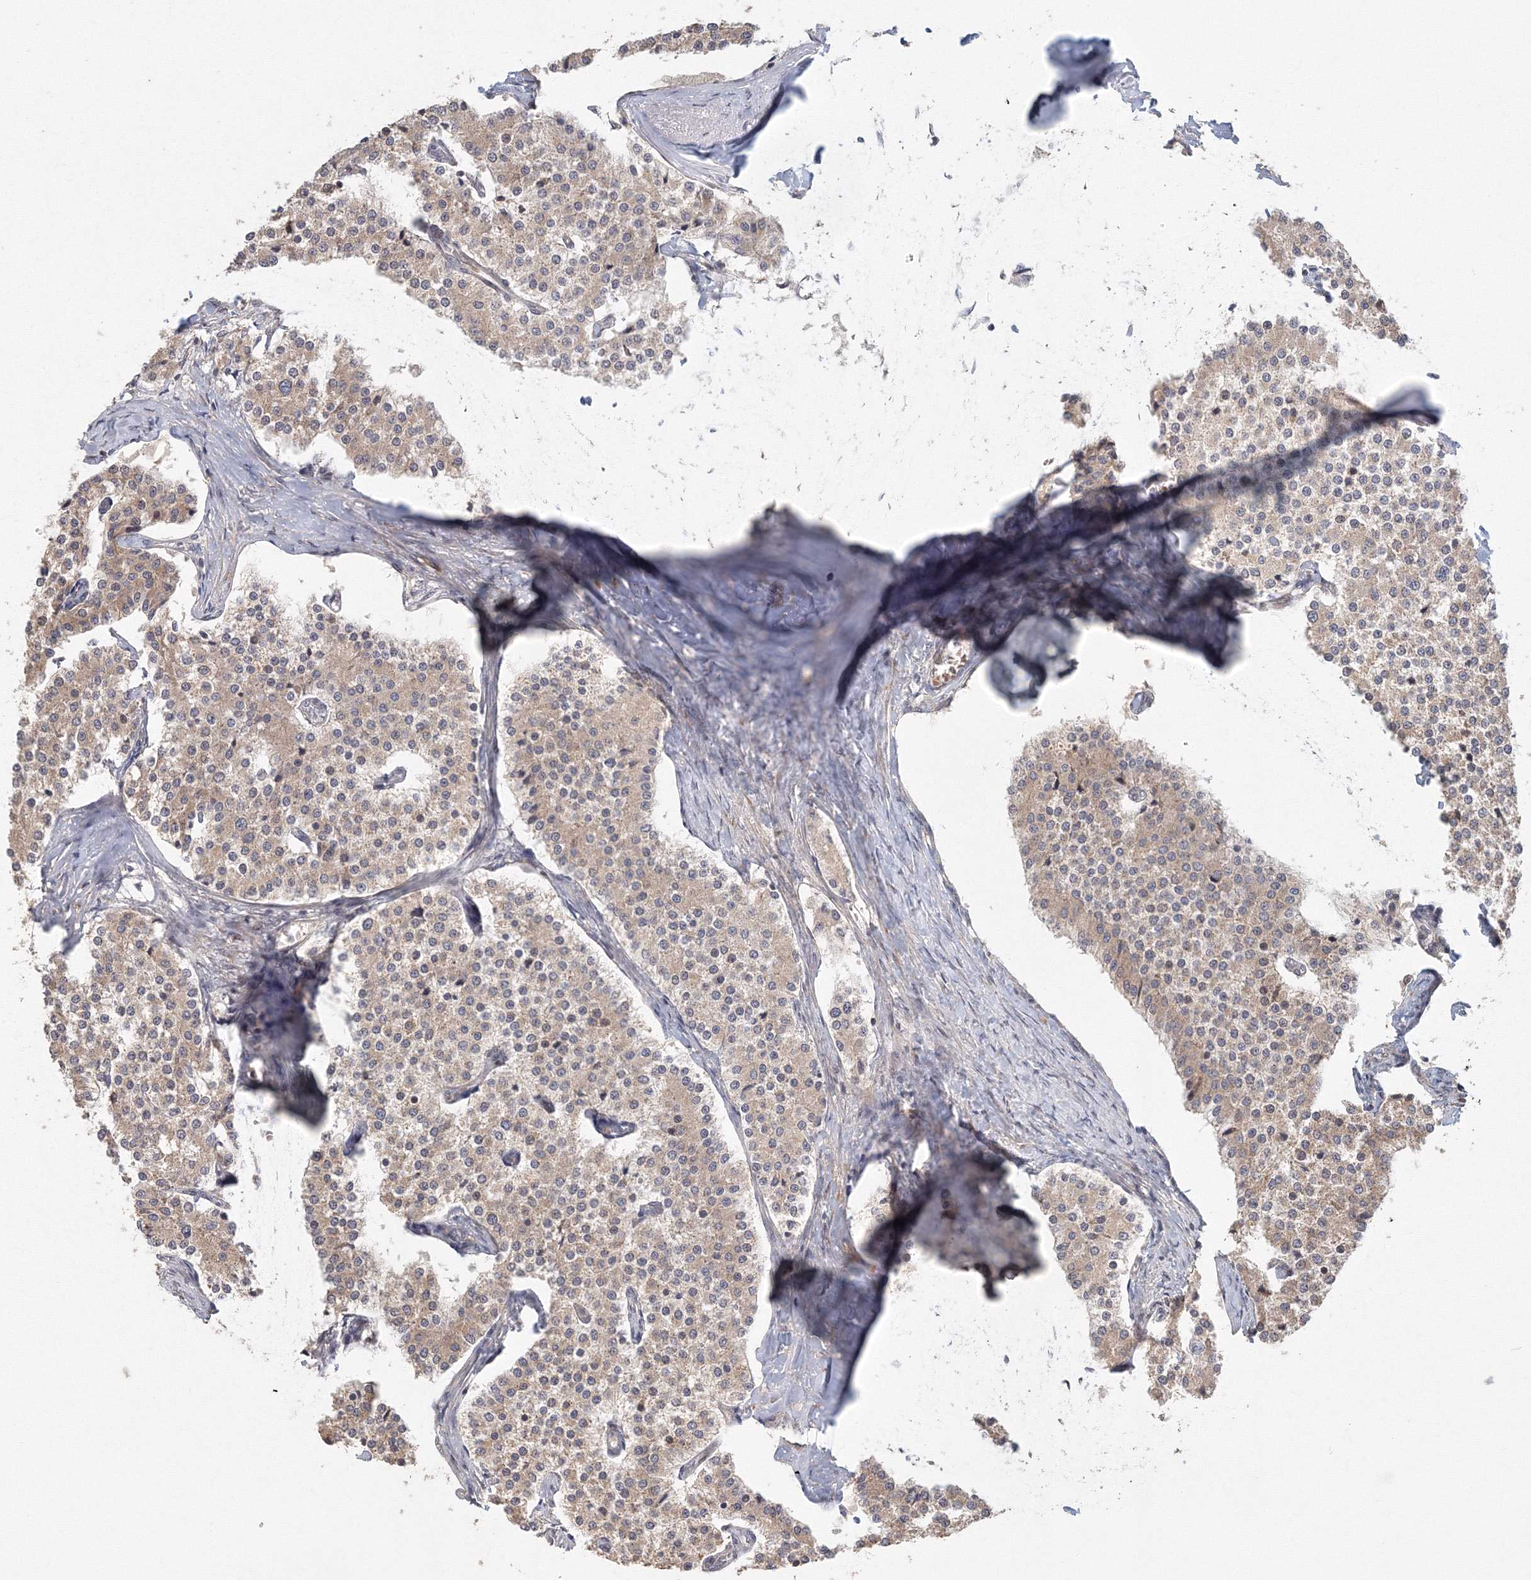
{"staining": {"intensity": "weak", "quantity": "25%-75%", "location": "cytoplasmic/membranous"}, "tissue": "carcinoid", "cell_type": "Tumor cells", "image_type": "cancer", "snomed": [{"axis": "morphology", "description": "Carcinoid, malignant, NOS"}, {"axis": "topography", "description": "Colon"}], "caption": "Immunohistochemical staining of human carcinoid exhibits low levels of weak cytoplasmic/membranous expression in about 25%-75% of tumor cells.", "gene": "TACC2", "patient": {"sex": "female", "age": 52}}